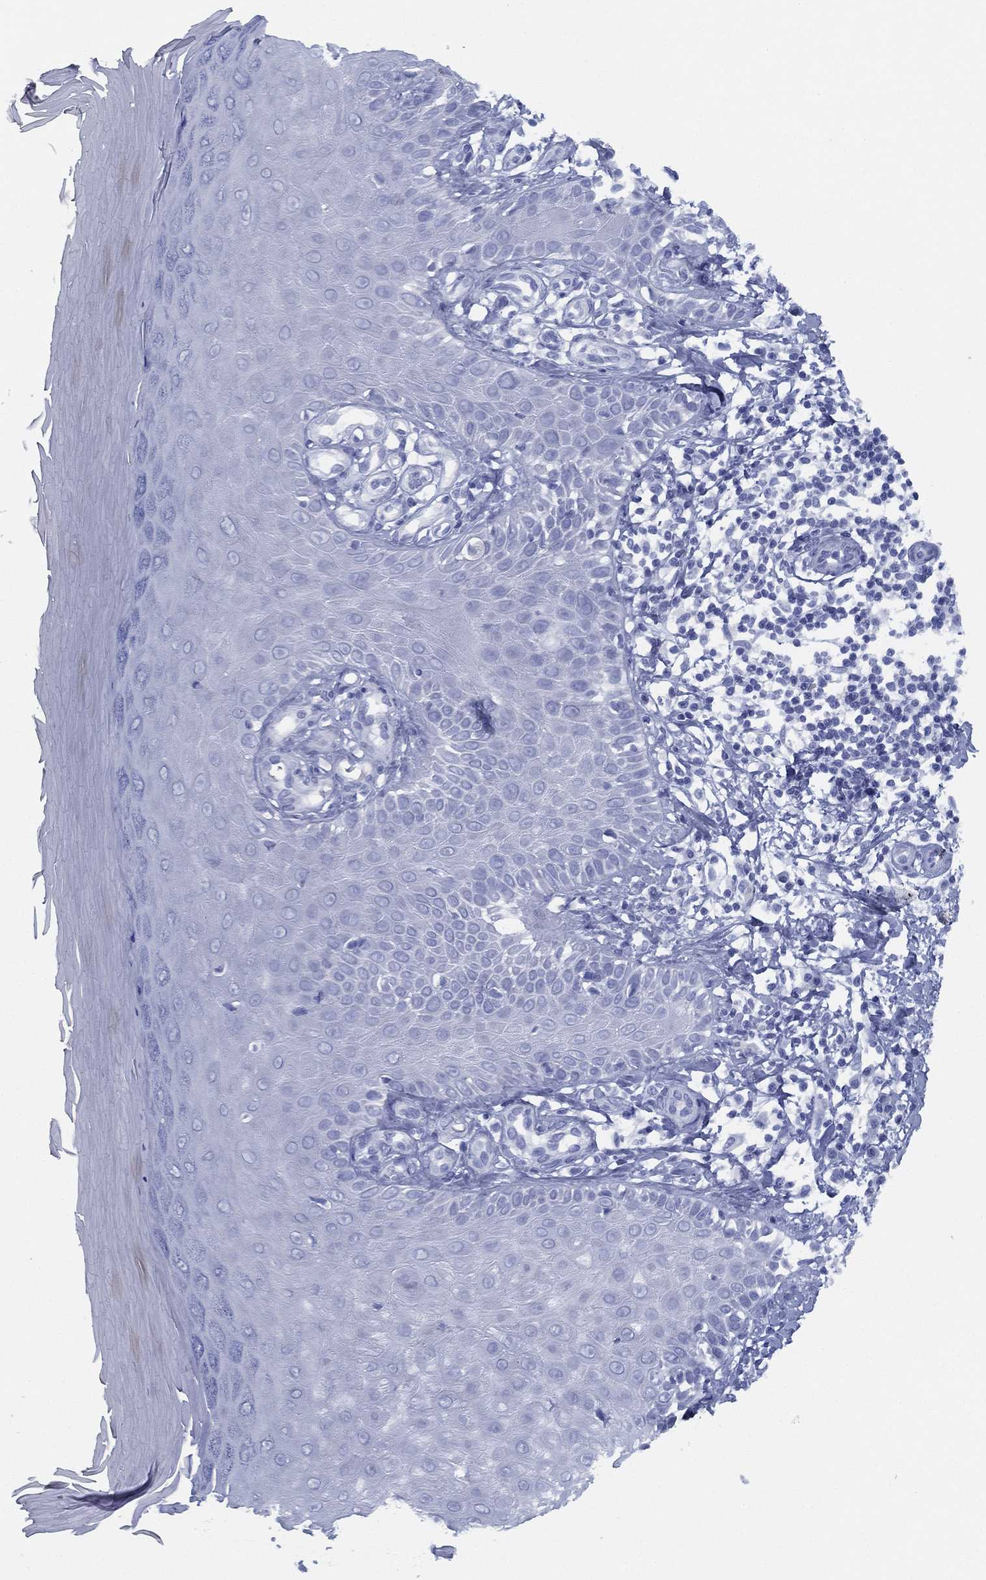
{"staining": {"intensity": "negative", "quantity": "none", "location": "none"}, "tissue": "skin", "cell_type": "Fibroblasts", "image_type": "normal", "snomed": [{"axis": "morphology", "description": "Normal tissue, NOS"}, {"axis": "morphology", "description": "Inflammation, NOS"}, {"axis": "morphology", "description": "Fibrosis, NOS"}, {"axis": "topography", "description": "Skin"}], "caption": "Histopathology image shows no protein expression in fibroblasts of benign skin.", "gene": "TMEM252", "patient": {"sex": "male", "age": 71}}